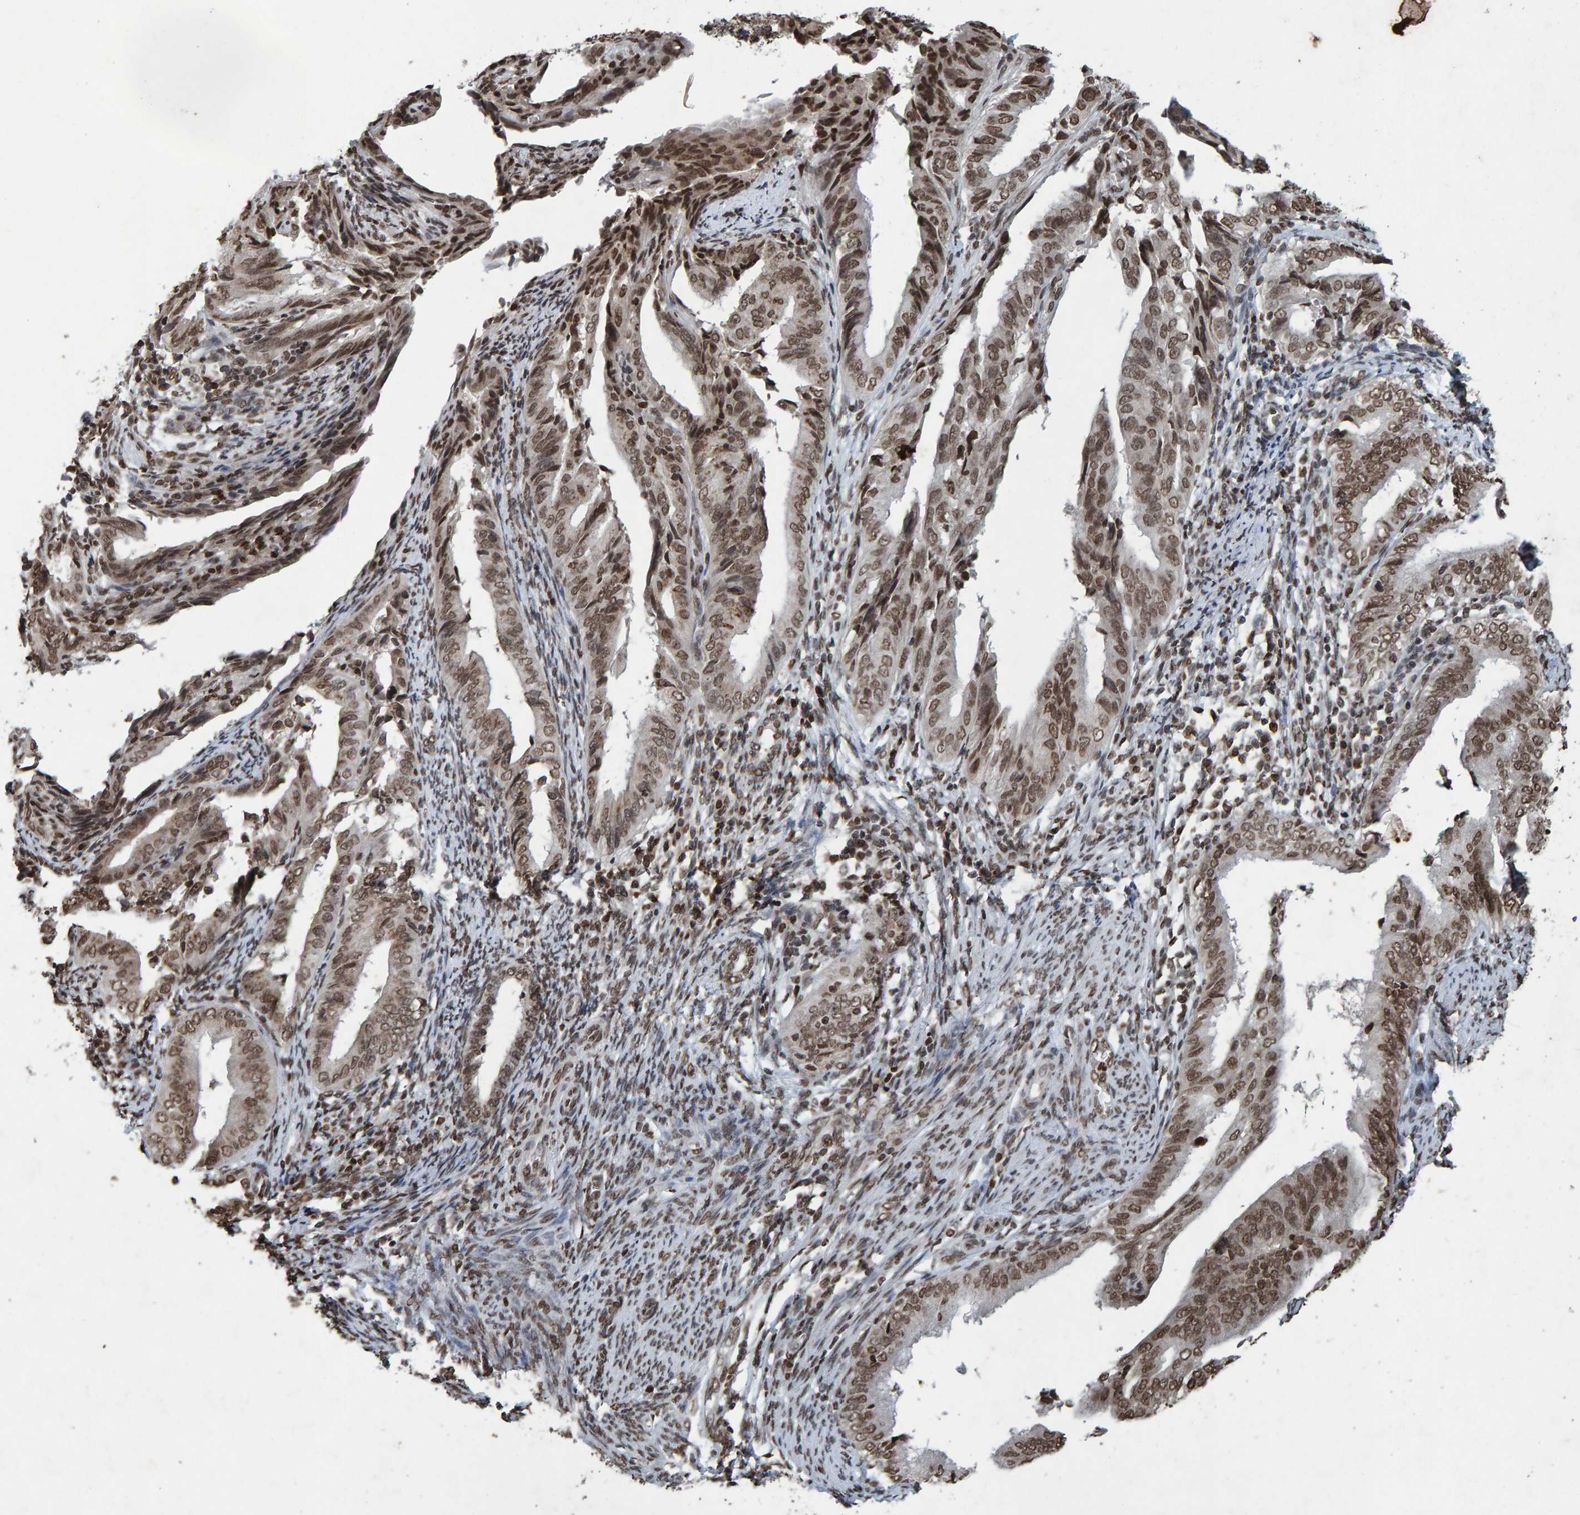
{"staining": {"intensity": "moderate", "quantity": ">75%", "location": "nuclear"}, "tissue": "endometrial cancer", "cell_type": "Tumor cells", "image_type": "cancer", "snomed": [{"axis": "morphology", "description": "Adenocarcinoma, NOS"}, {"axis": "topography", "description": "Endometrium"}], "caption": "Immunohistochemistry photomicrograph of neoplastic tissue: endometrial cancer stained using IHC demonstrates medium levels of moderate protein expression localized specifically in the nuclear of tumor cells, appearing as a nuclear brown color.", "gene": "H2AZ1", "patient": {"sex": "female", "age": 58}}